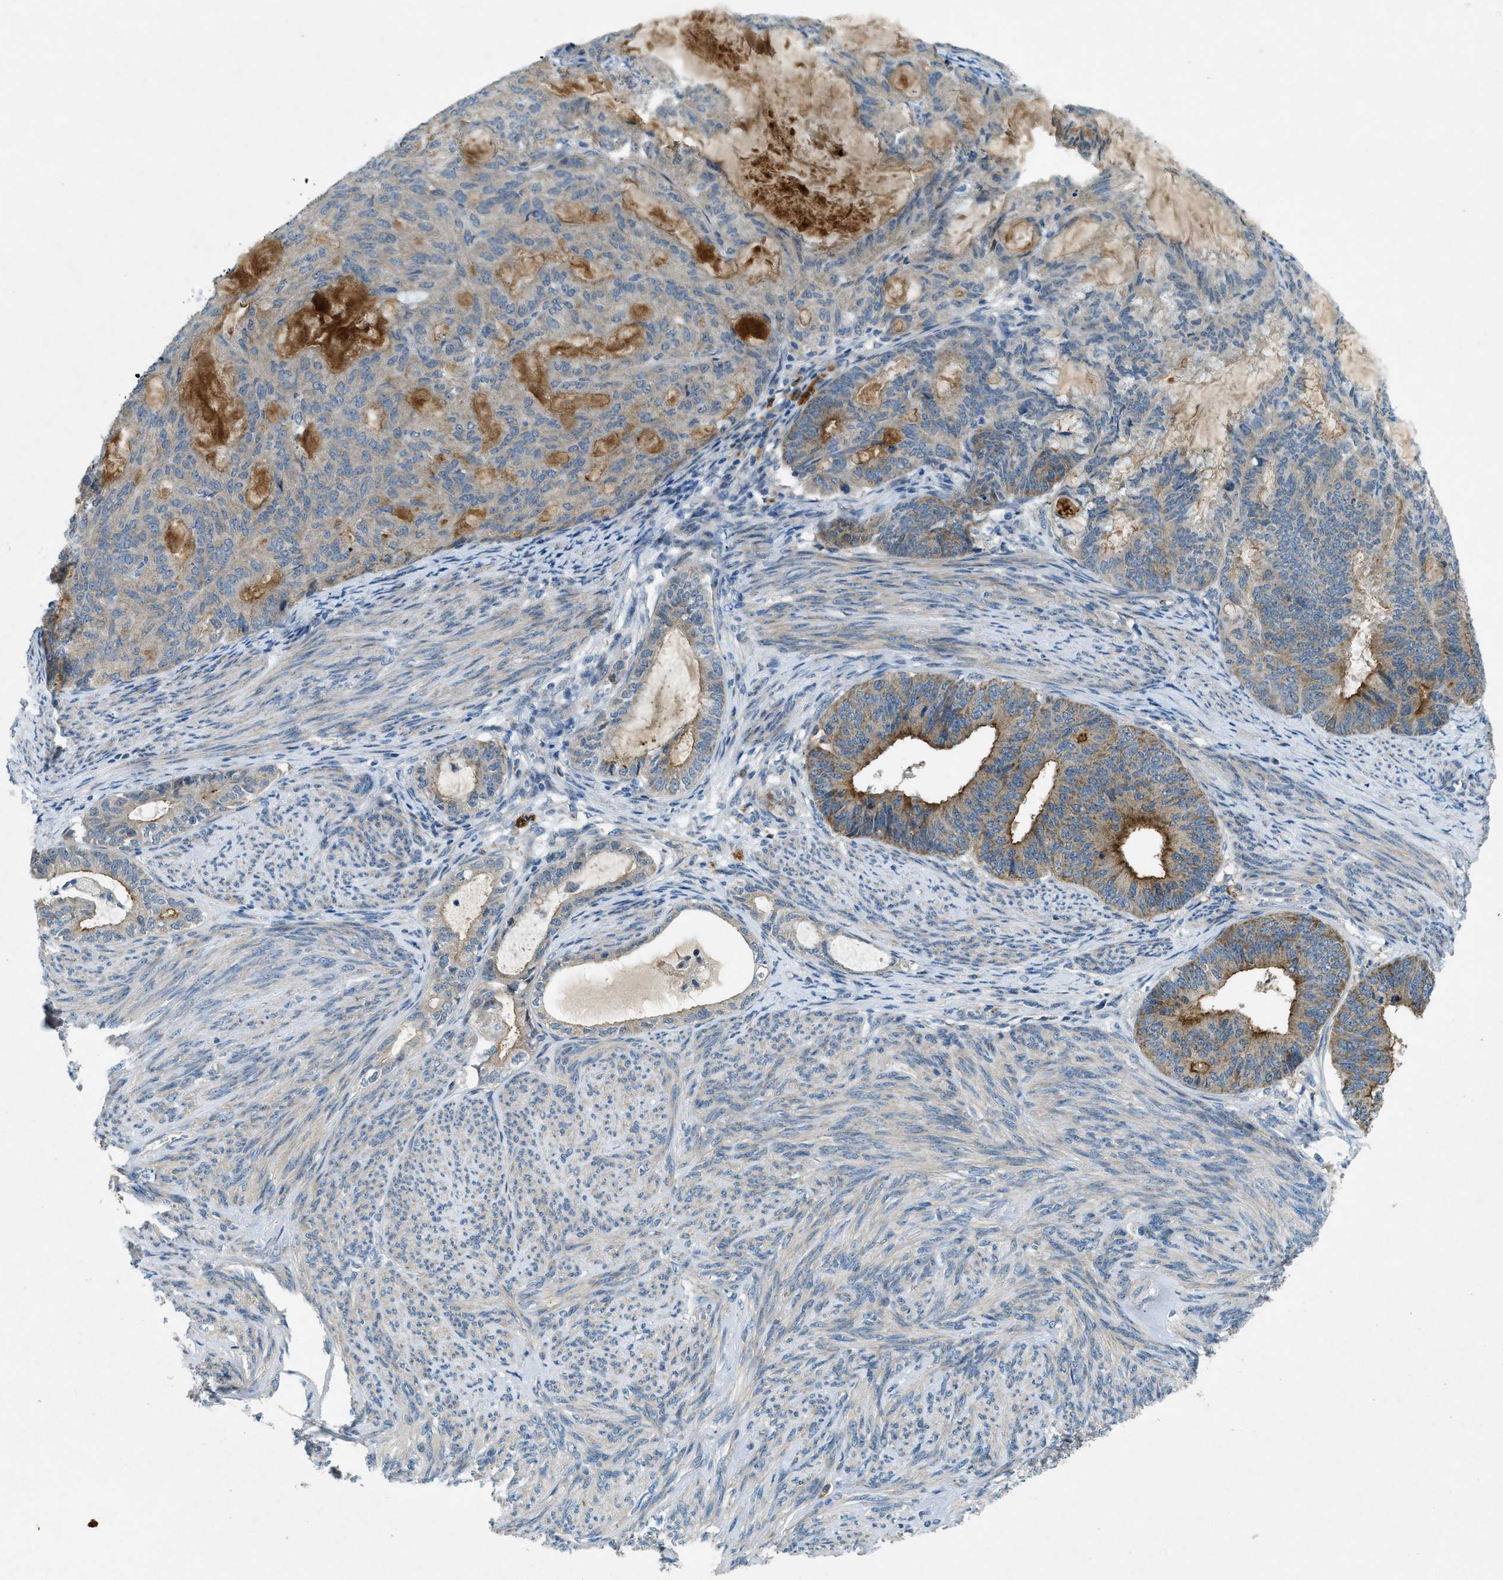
{"staining": {"intensity": "moderate", "quantity": "<25%", "location": "cytoplasmic/membranous"}, "tissue": "endometrial cancer", "cell_type": "Tumor cells", "image_type": "cancer", "snomed": [{"axis": "morphology", "description": "Adenocarcinoma, NOS"}, {"axis": "topography", "description": "Endometrium"}], "caption": "Endometrial cancer (adenocarcinoma) stained with a brown dye shows moderate cytoplasmic/membranous positive staining in approximately <25% of tumor cells.", "gene": "SNX14", "patient": {"sex": "female", "age": 86}}